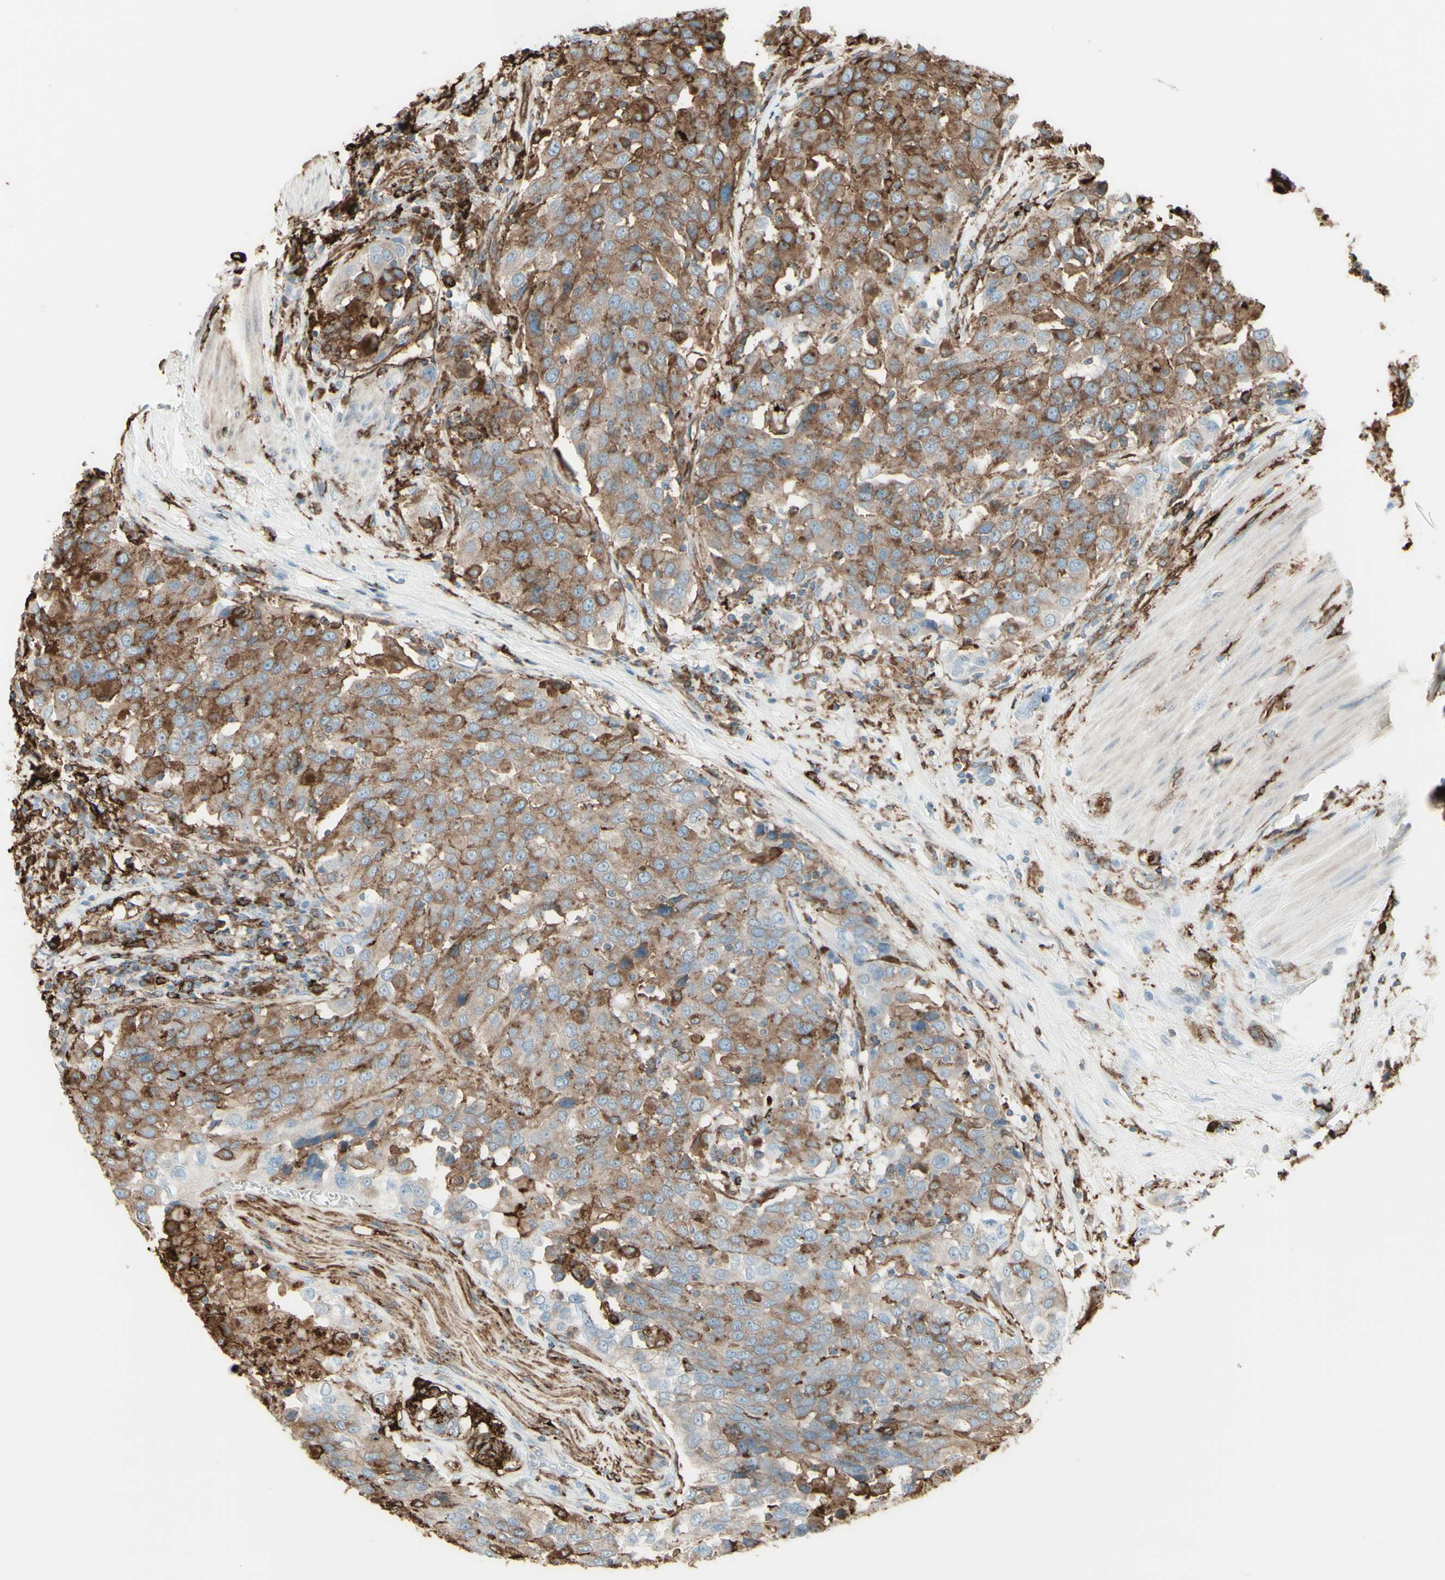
{"staining": {"intensity": "moderate", "quantity": ">75%", "location": "cytoplasmic/membranous"}, "tissue": "urothelial cancer", "cell_type": "Tumor cells", "image_type": "cancer", "snomed": [{"axis": "morphology", "description": "Urothelial carcinoma, High grade"}, {"axis": "topography", "description": "Urinary bladder"}], "caption": "This is an image of immunohistochemistry staining of high-grade urothelial carcinoma, which shows moderate staining in the cytoplasmic/membranous of tumor cells.", "gene": "HLA-DPB1", "patient": {"sex": "female", "age": 80}}